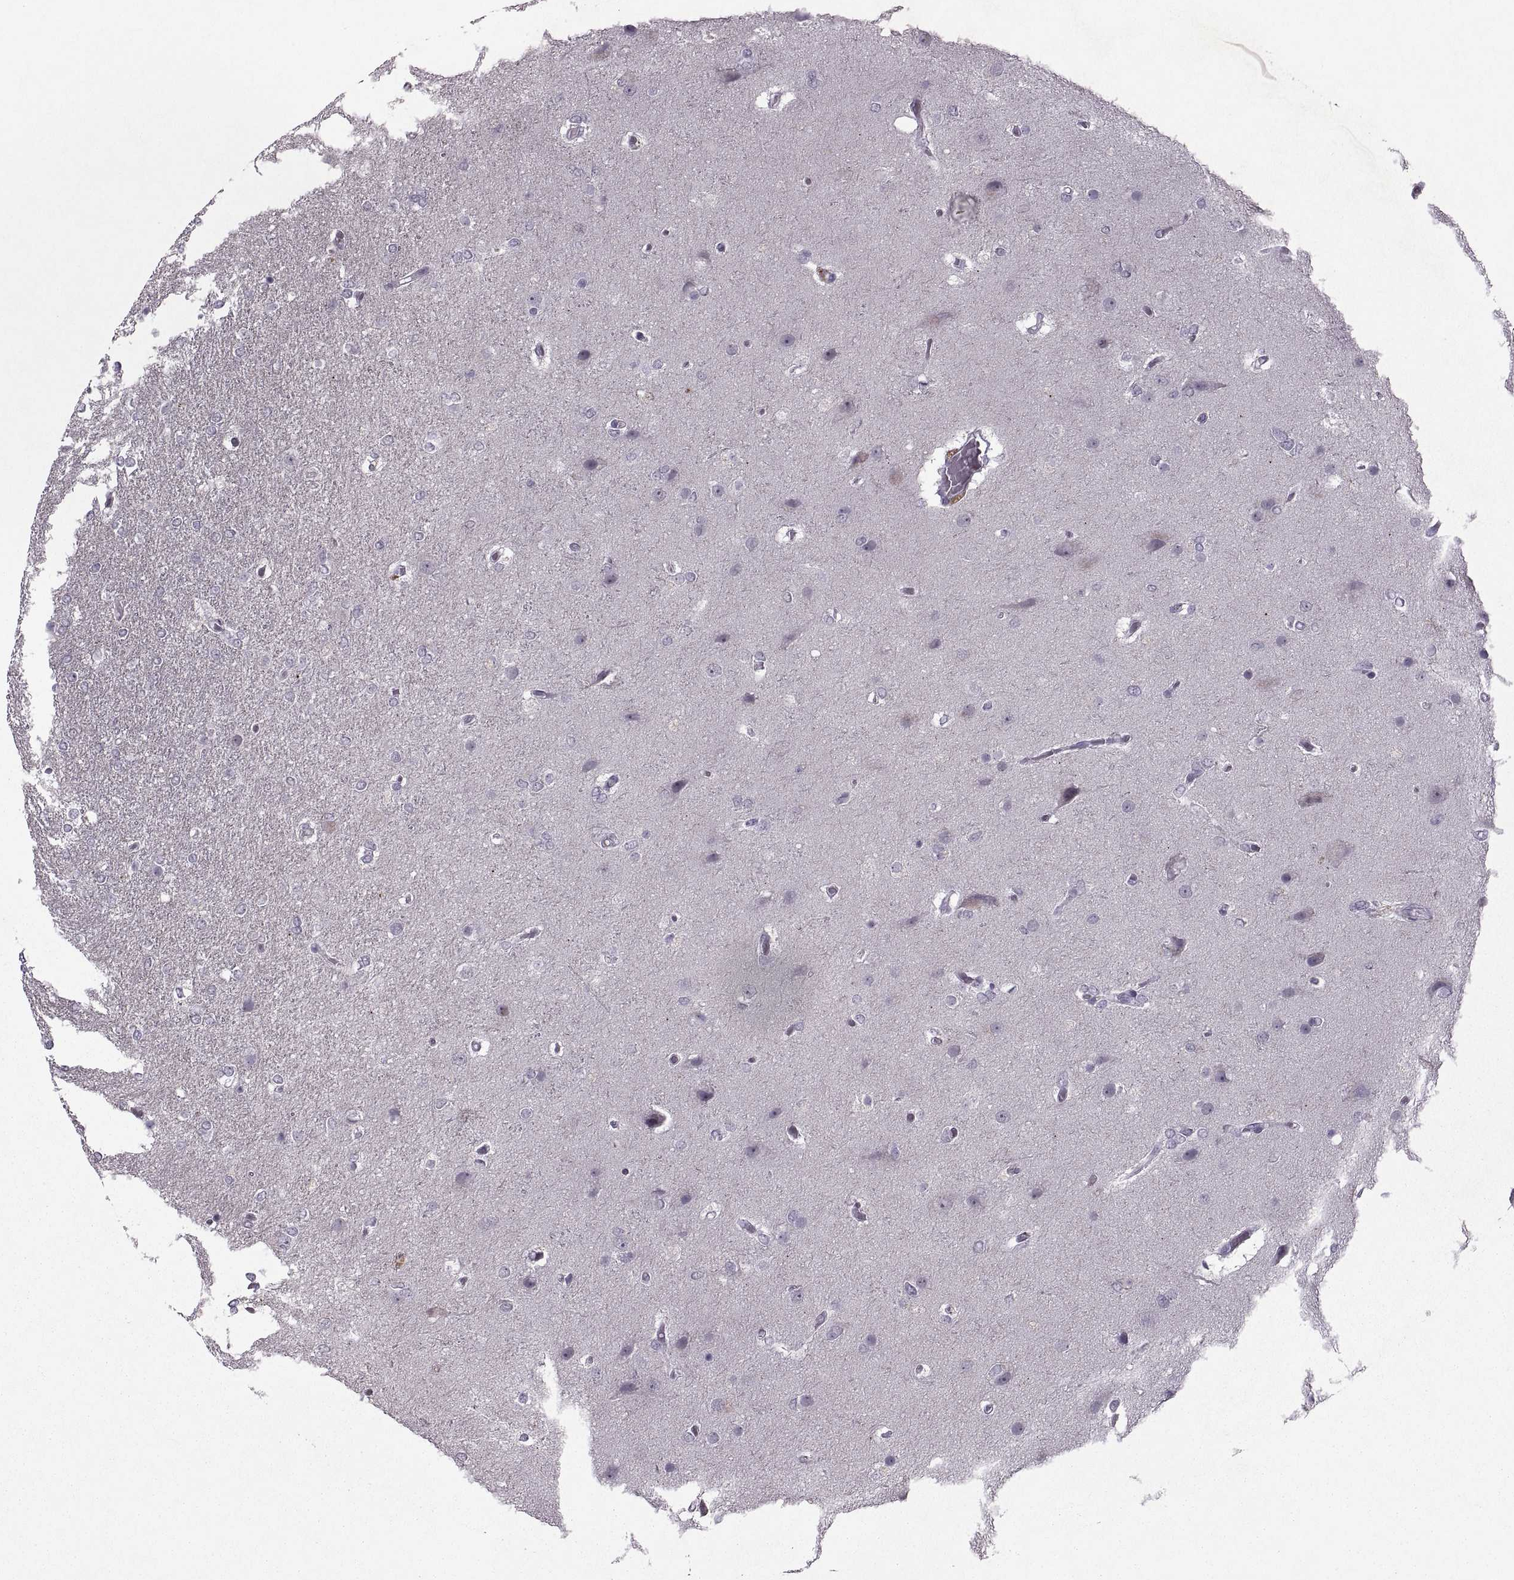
{"staining": {"intensity": "negative", "quantity": "none", "location": "none"}, "tissue": "glioma", "cell_type": "Tumor cells", "image_type": "cancer", "snomed": [{"axis": "morphology", "description": "Glioma, malignant, High grade"}, {"axis": "topography", "description": "Brain"}], "caption": "DAB immunohistochemical staining of high-grade glioma (malignant) shows no significant positivity in tumor cells. (Stains: DAB immunohistochemistry (IHC) with hematoxylin counter stain, Microscopy: brightfield microscopy at high magnification).", "gene": "MGAT4D", "patient": {"sex": "female", "age": 61}}